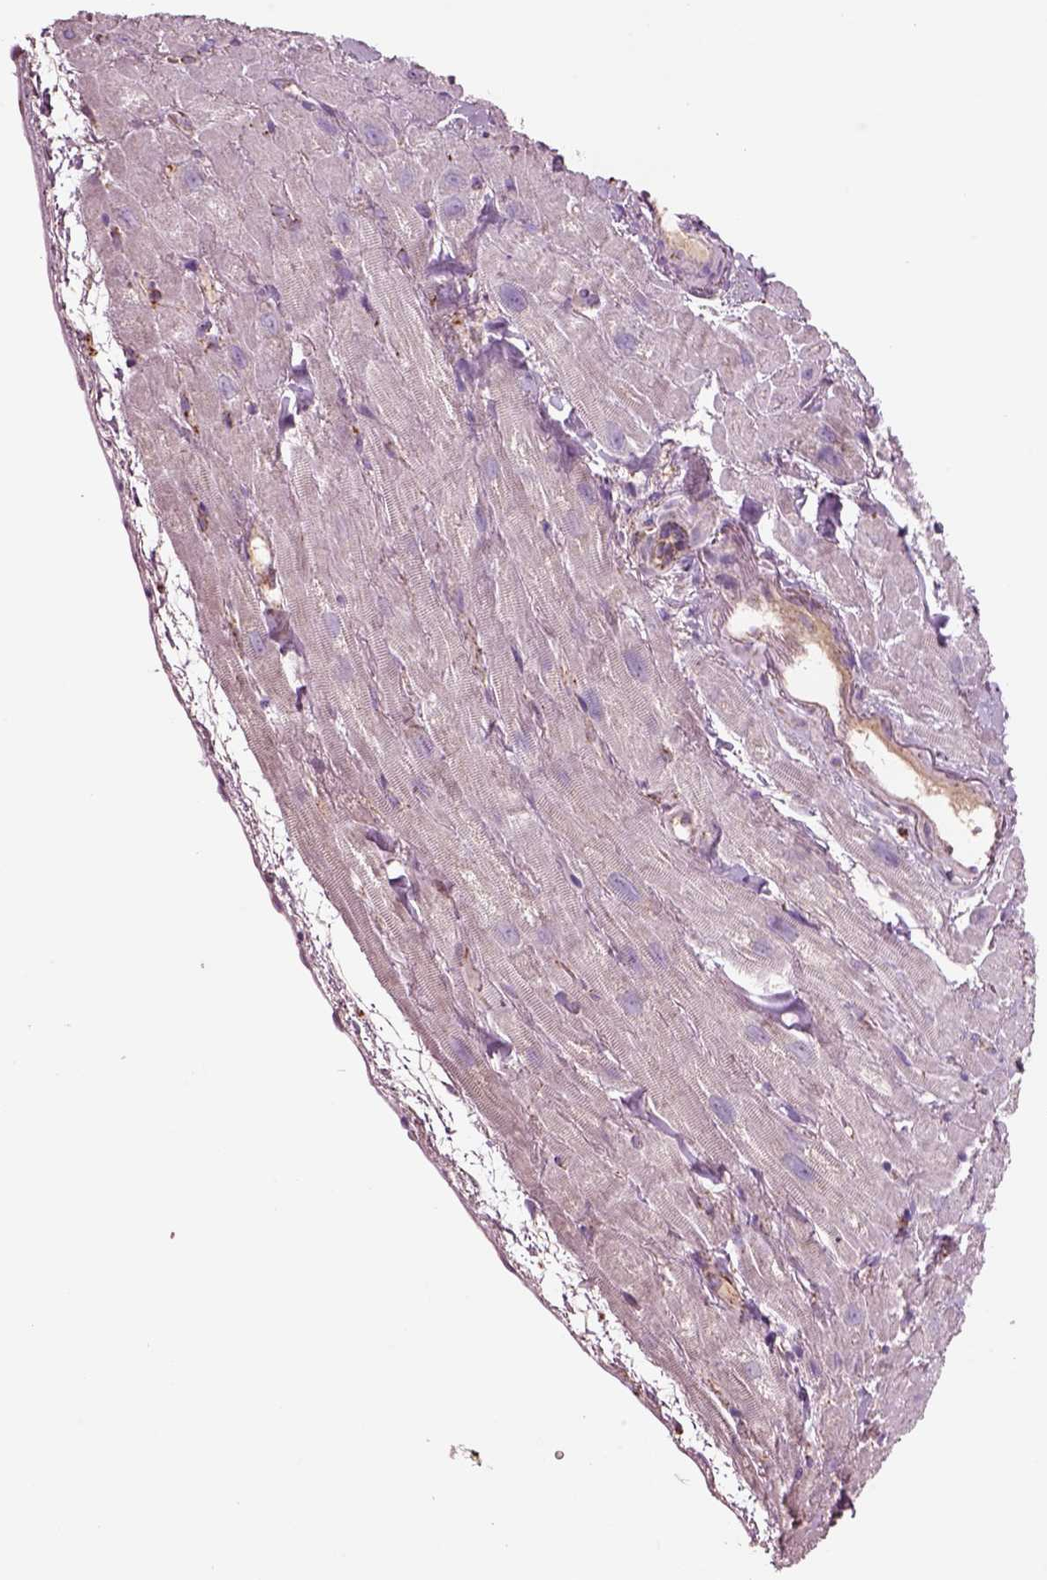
{"staining": {"intensity": "negative", "quantity": "none", "location": "none"}, "tissue": "heart muscle", "cell_type": "Cardiomyocytes", "image_type": "normal", "snomed": [{"axis": "morphology", "description": "Normal tissue, NOS"}, {"axis": "topography", "description": "Heart"}], "caption": "Immunohistochemistry of normal human heart muscle exhibits no positivity in cardiomyocytes.", "gene": "SLC25A24", "patient": {"sex": "female", "age": 62}}